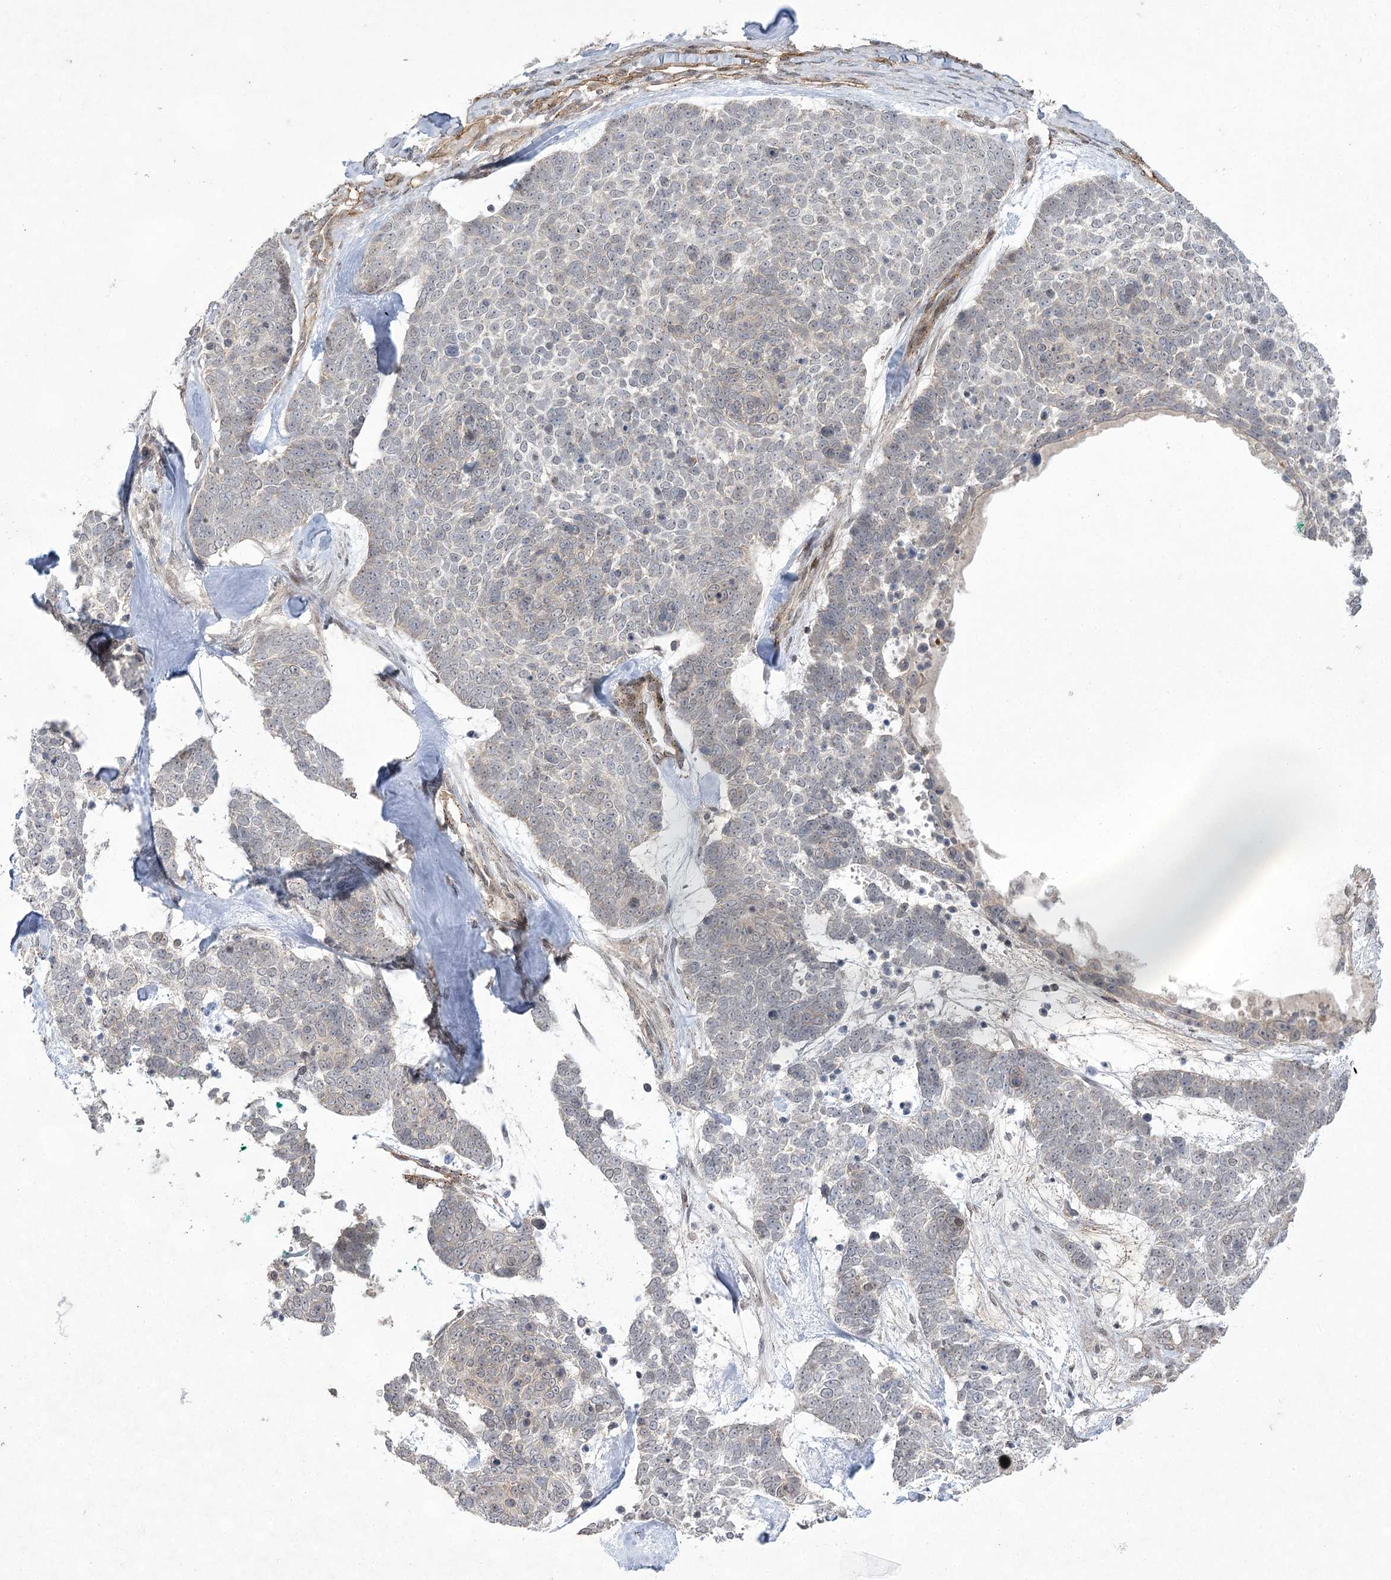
{"staining": {"intensity": "negative", "quantity": "none", "location": "none"}, "tissue": "skin cancer", "cell_type": "Tumor cells", "image_type": "cancer", "snomed": [{"axis": "morphology", "description": "Basal cell carcinoma"}, {"axis": "topography", "description": "Skin"}], "caption": "Image shows no significant protein expression in tumor cells of skin cancer (basal cell carcinoma).", "gene": "AMTN", "patient": {"sex": "female", "age": 81}}